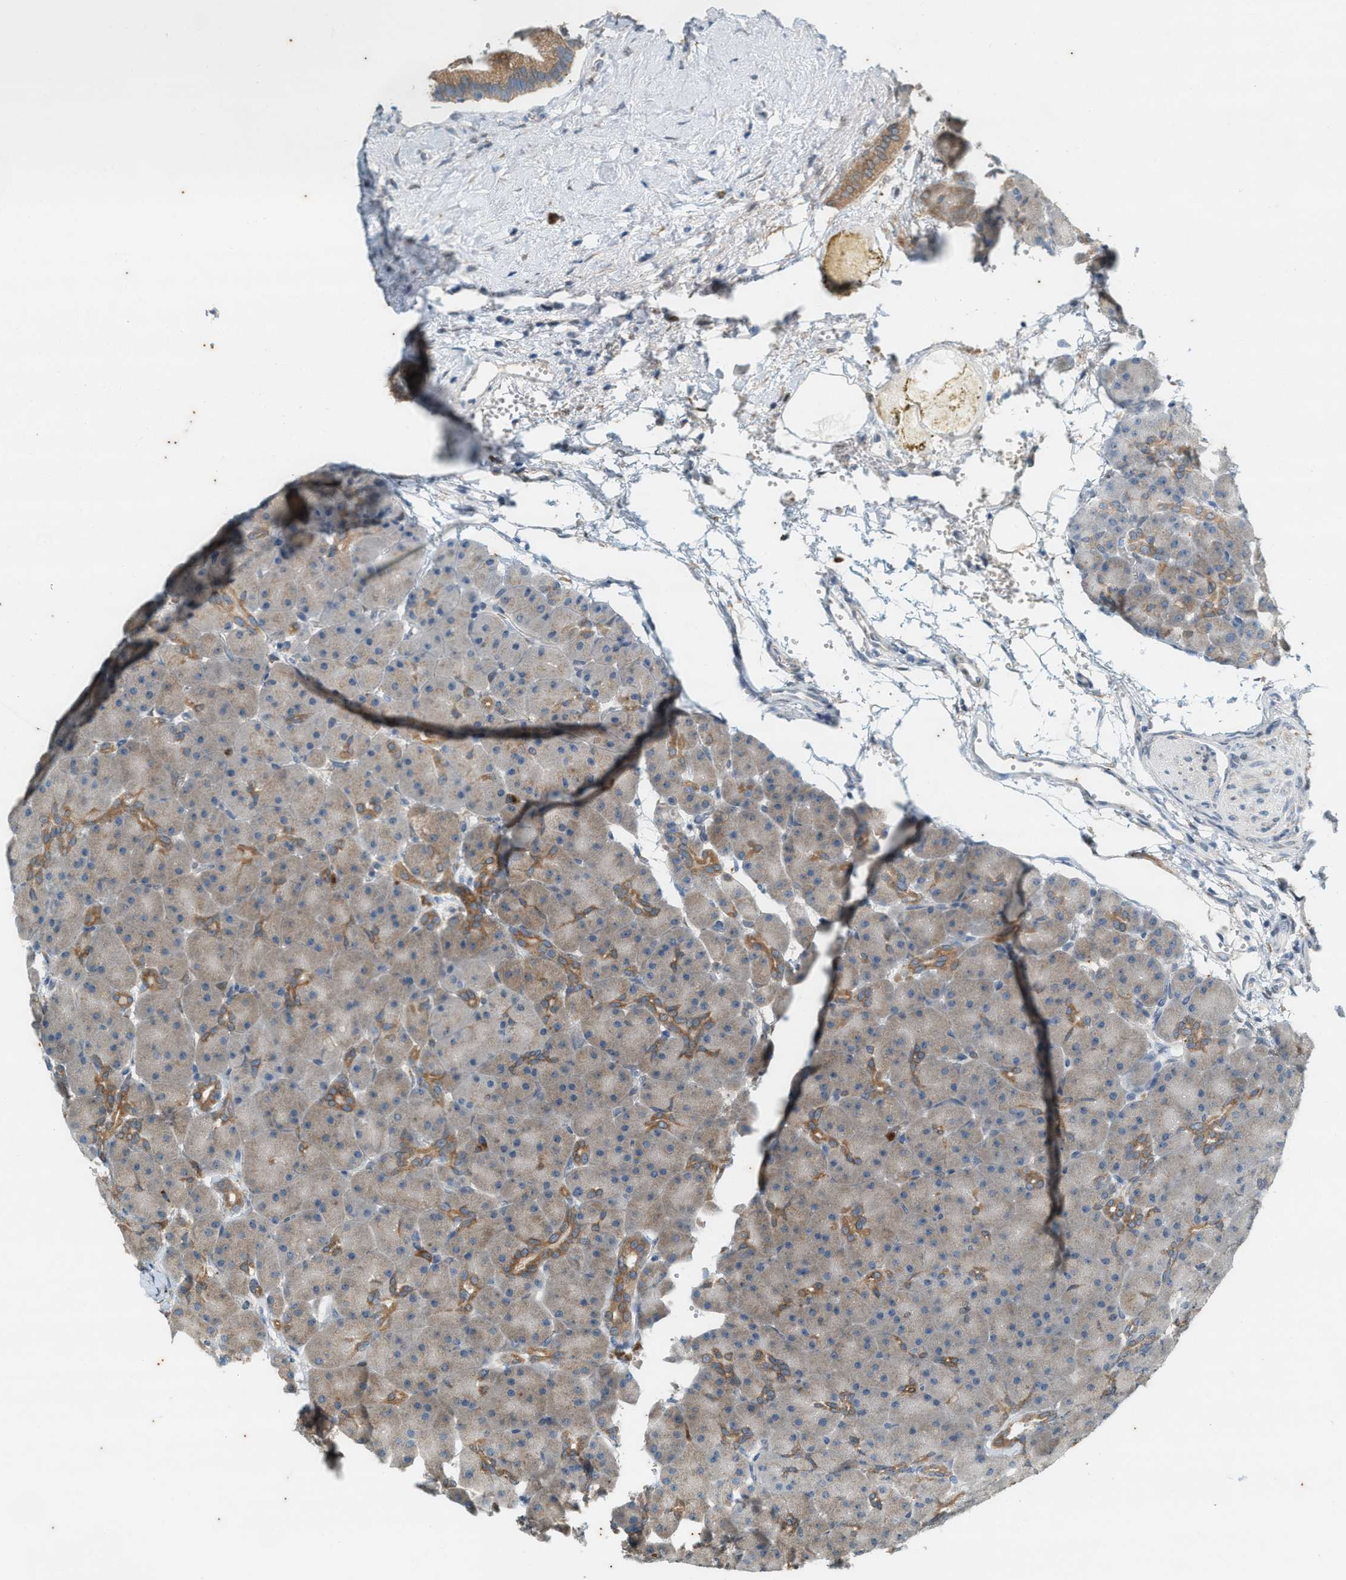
{"staining": {"intensity": "moderate", "quantity": "25%-75%", "location": "cytoplasmic/membranous"}, "tissue": "pancreas", "cell_type": "Exocrine glandular cells", "image_type": "normal", "snomed": [{"axis": "morphology", "description": "Normal tissue, NOS"}, {"axis": "topography", "description": "Pancreas"}], "caption": "IHC photomicrograph of benign human pancreas stained for a protein (brown), which reveals medium levels of moderate cytoplasmic/membranous positivity in about 25%-75% of exocrine glandular cells.", "gene": "CHPF2", "patient": {"sex": "male", "age": 66}}